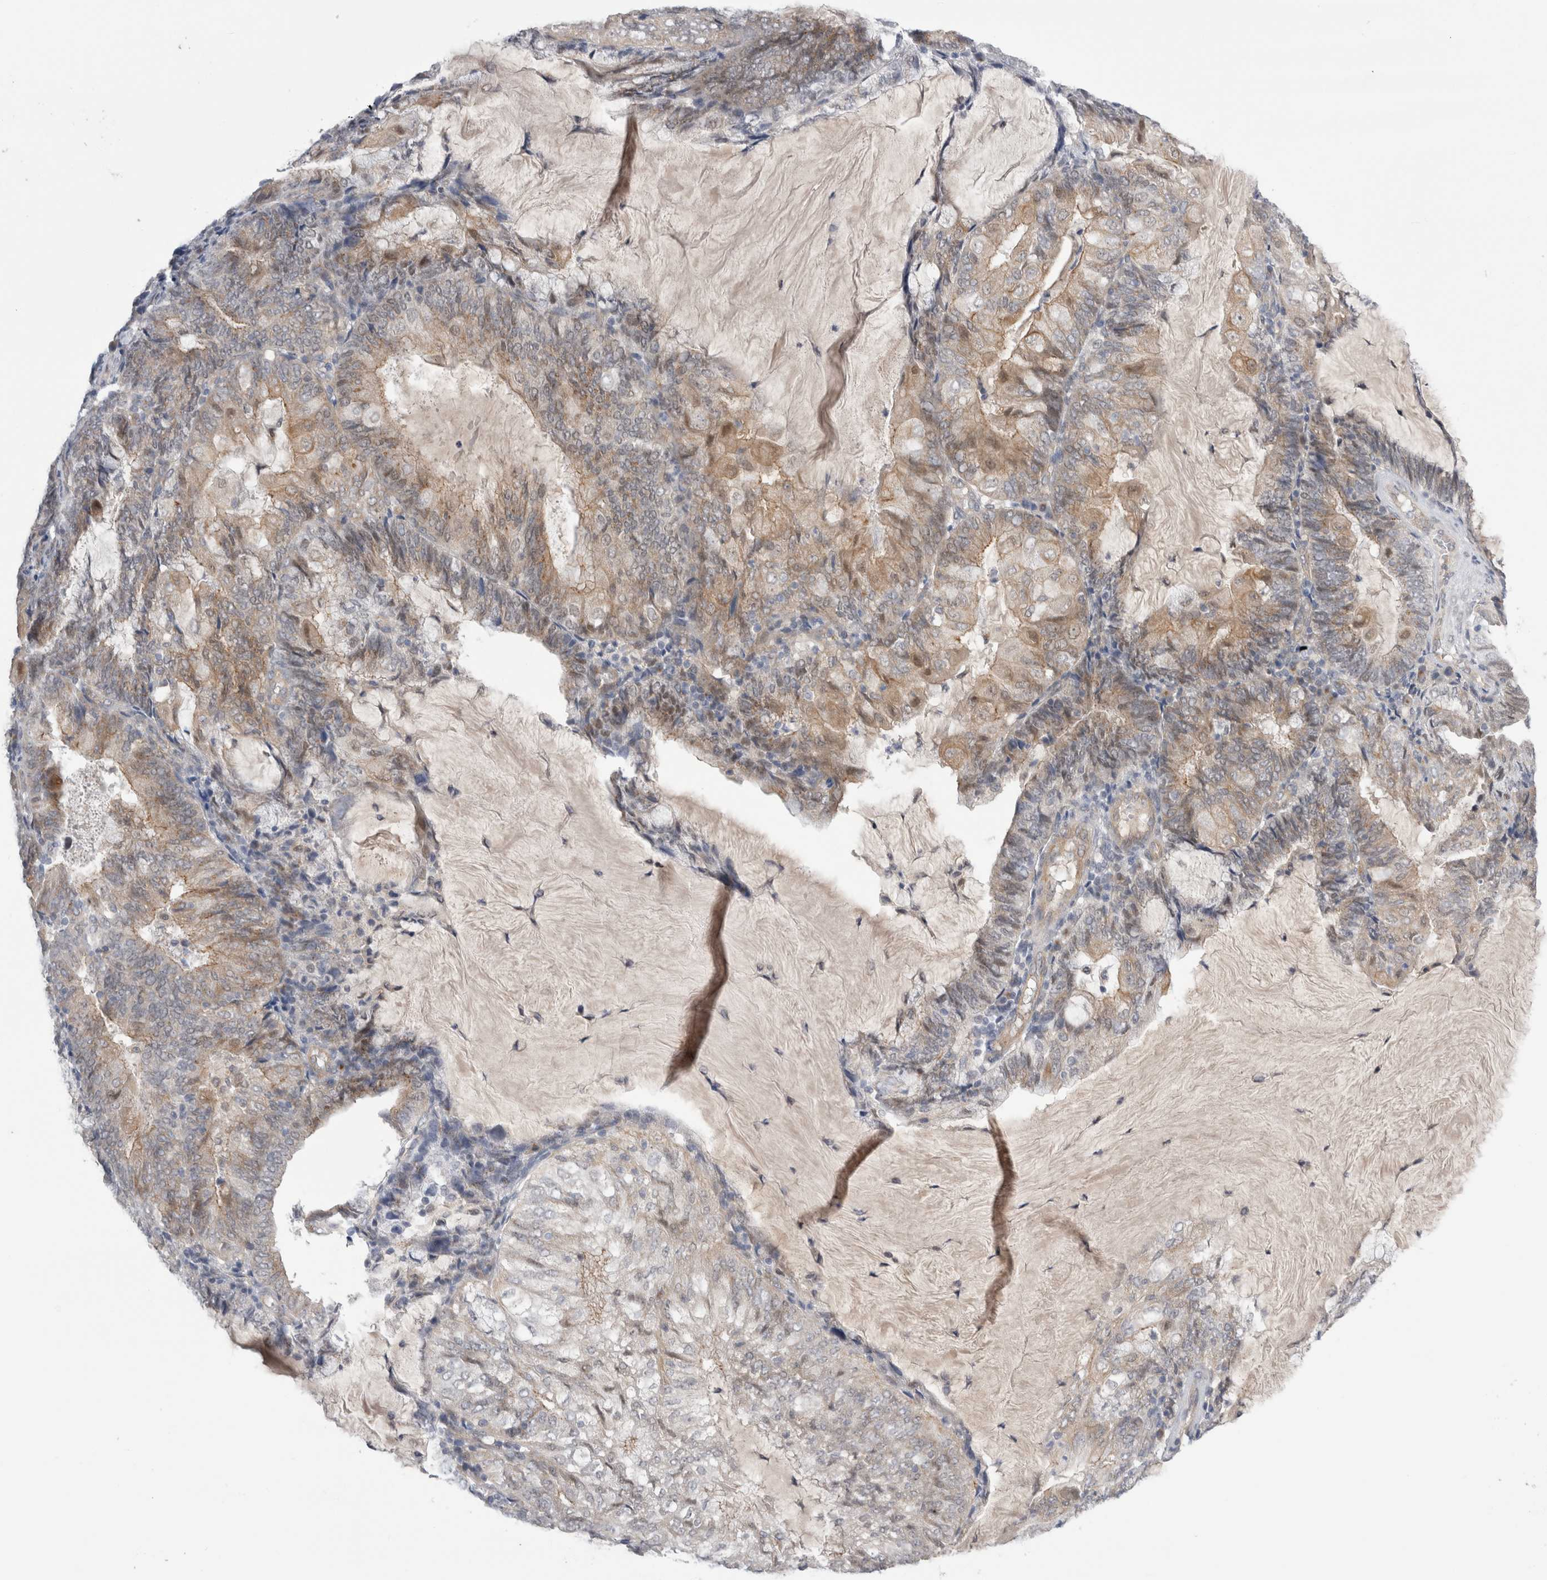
{"staining": {"intensity": "moderate", "quantity": "25%-75%", "location": "cytoplasmic/membranous,nuclear"}, "tissue": "endometrial cancer", "cell_type": "Tumor cells", "image_type": "cancer", "snomed": [{"axis": "morphology", "description": "Adenocarcinoma, NOS"}, {"axis": "topography", "description": "Endometrium"}], "caption": "DAB immunohistochemical staining of adenocarcinoma (endometrial) shows moderate cytoplasmic/membranous and nuclear protein staining in approximately 25%-75% of tumor cells.", "gene": "TAFA5", "patient": {"sex": "female", "age": 81}}